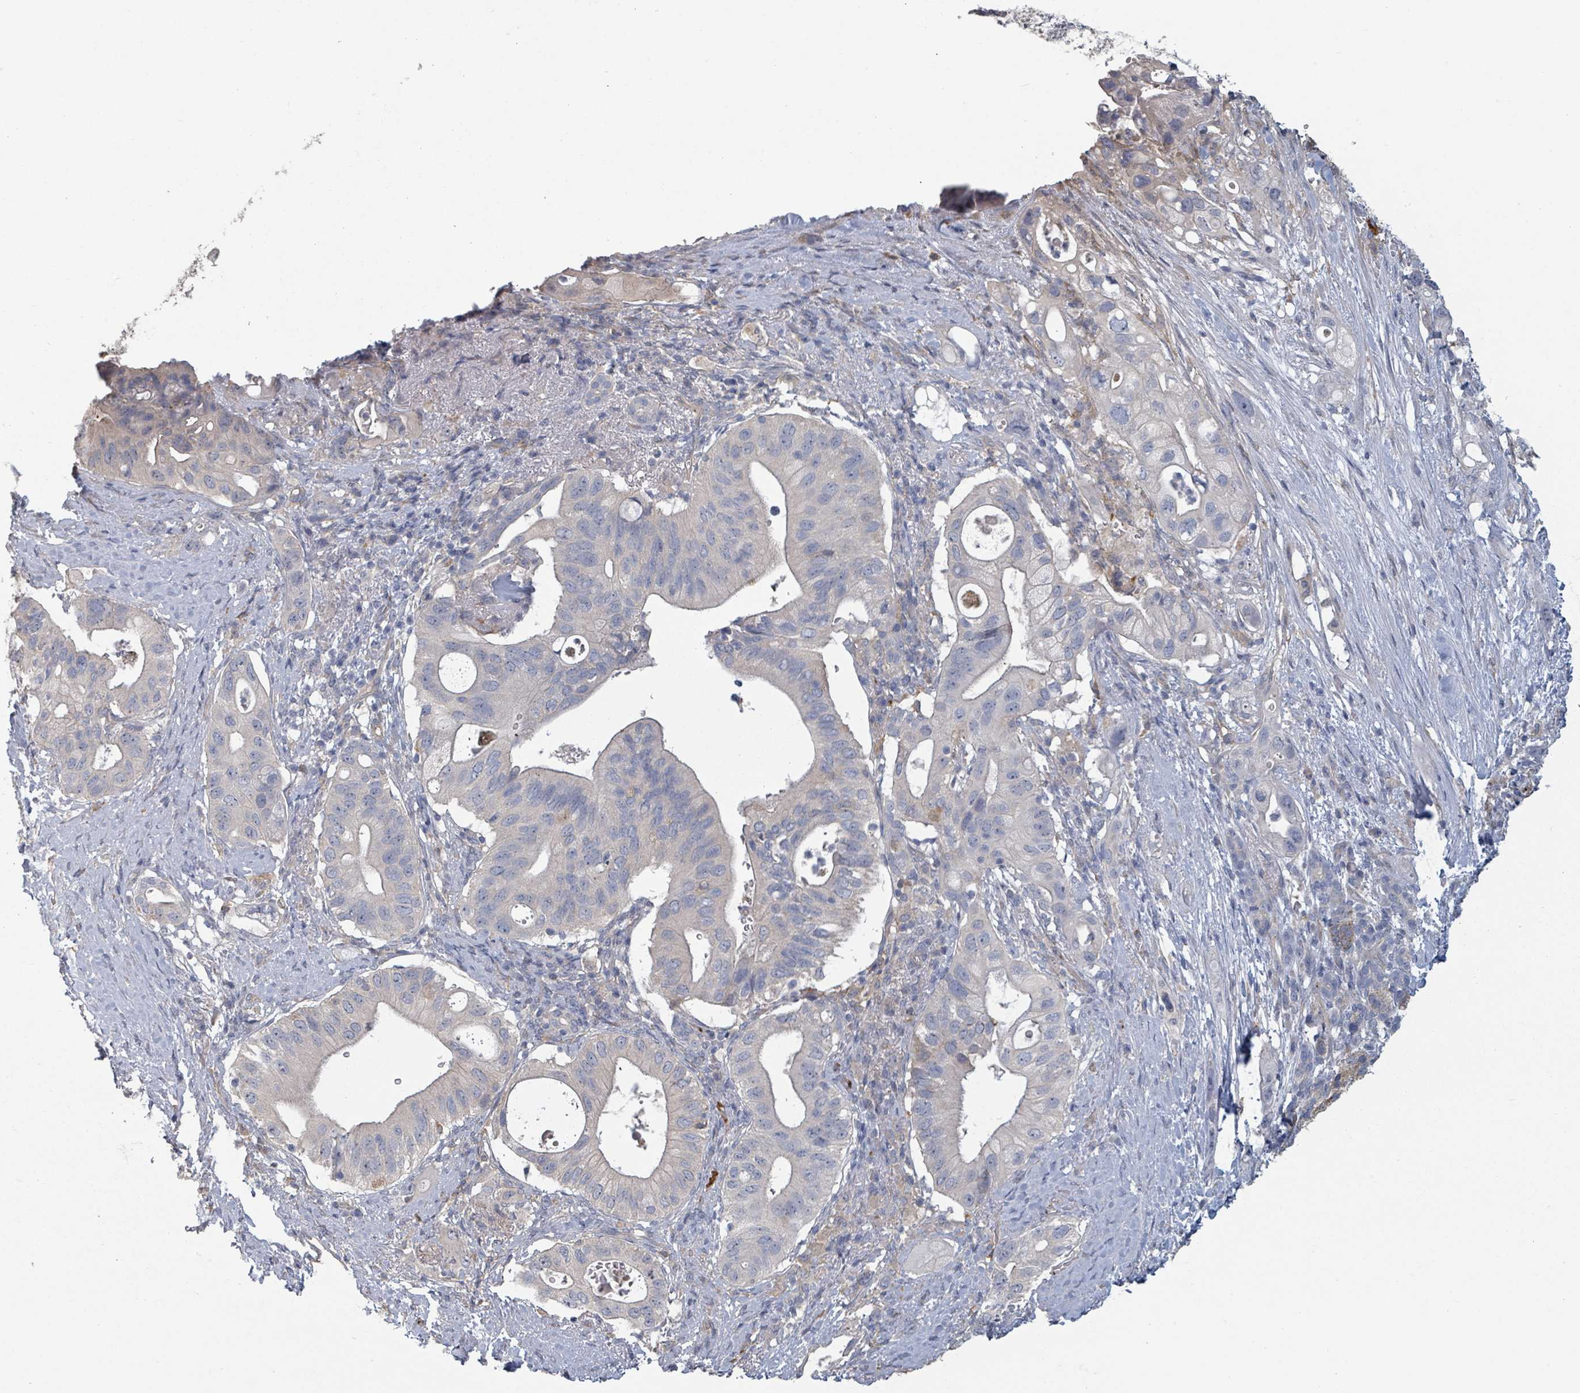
{"staining": {"intensity": "negative", "quantity": "none", "location": "none"}, "tissue": "pancreatic cancer", "cell_type": "Tumor cells", "image_type": "cancer", "snomed": [{"axis": "morphology", "description": "Adenocarcinoma, NOS"}, {"axis": "topography", "description": "Pancreas"}], "caption": "Immunohistochemistry of human pancreatic cancer shows no expression in tumor cells.", "gene": "PLAUR", "patient": {"sex": "female", "age": 72}}